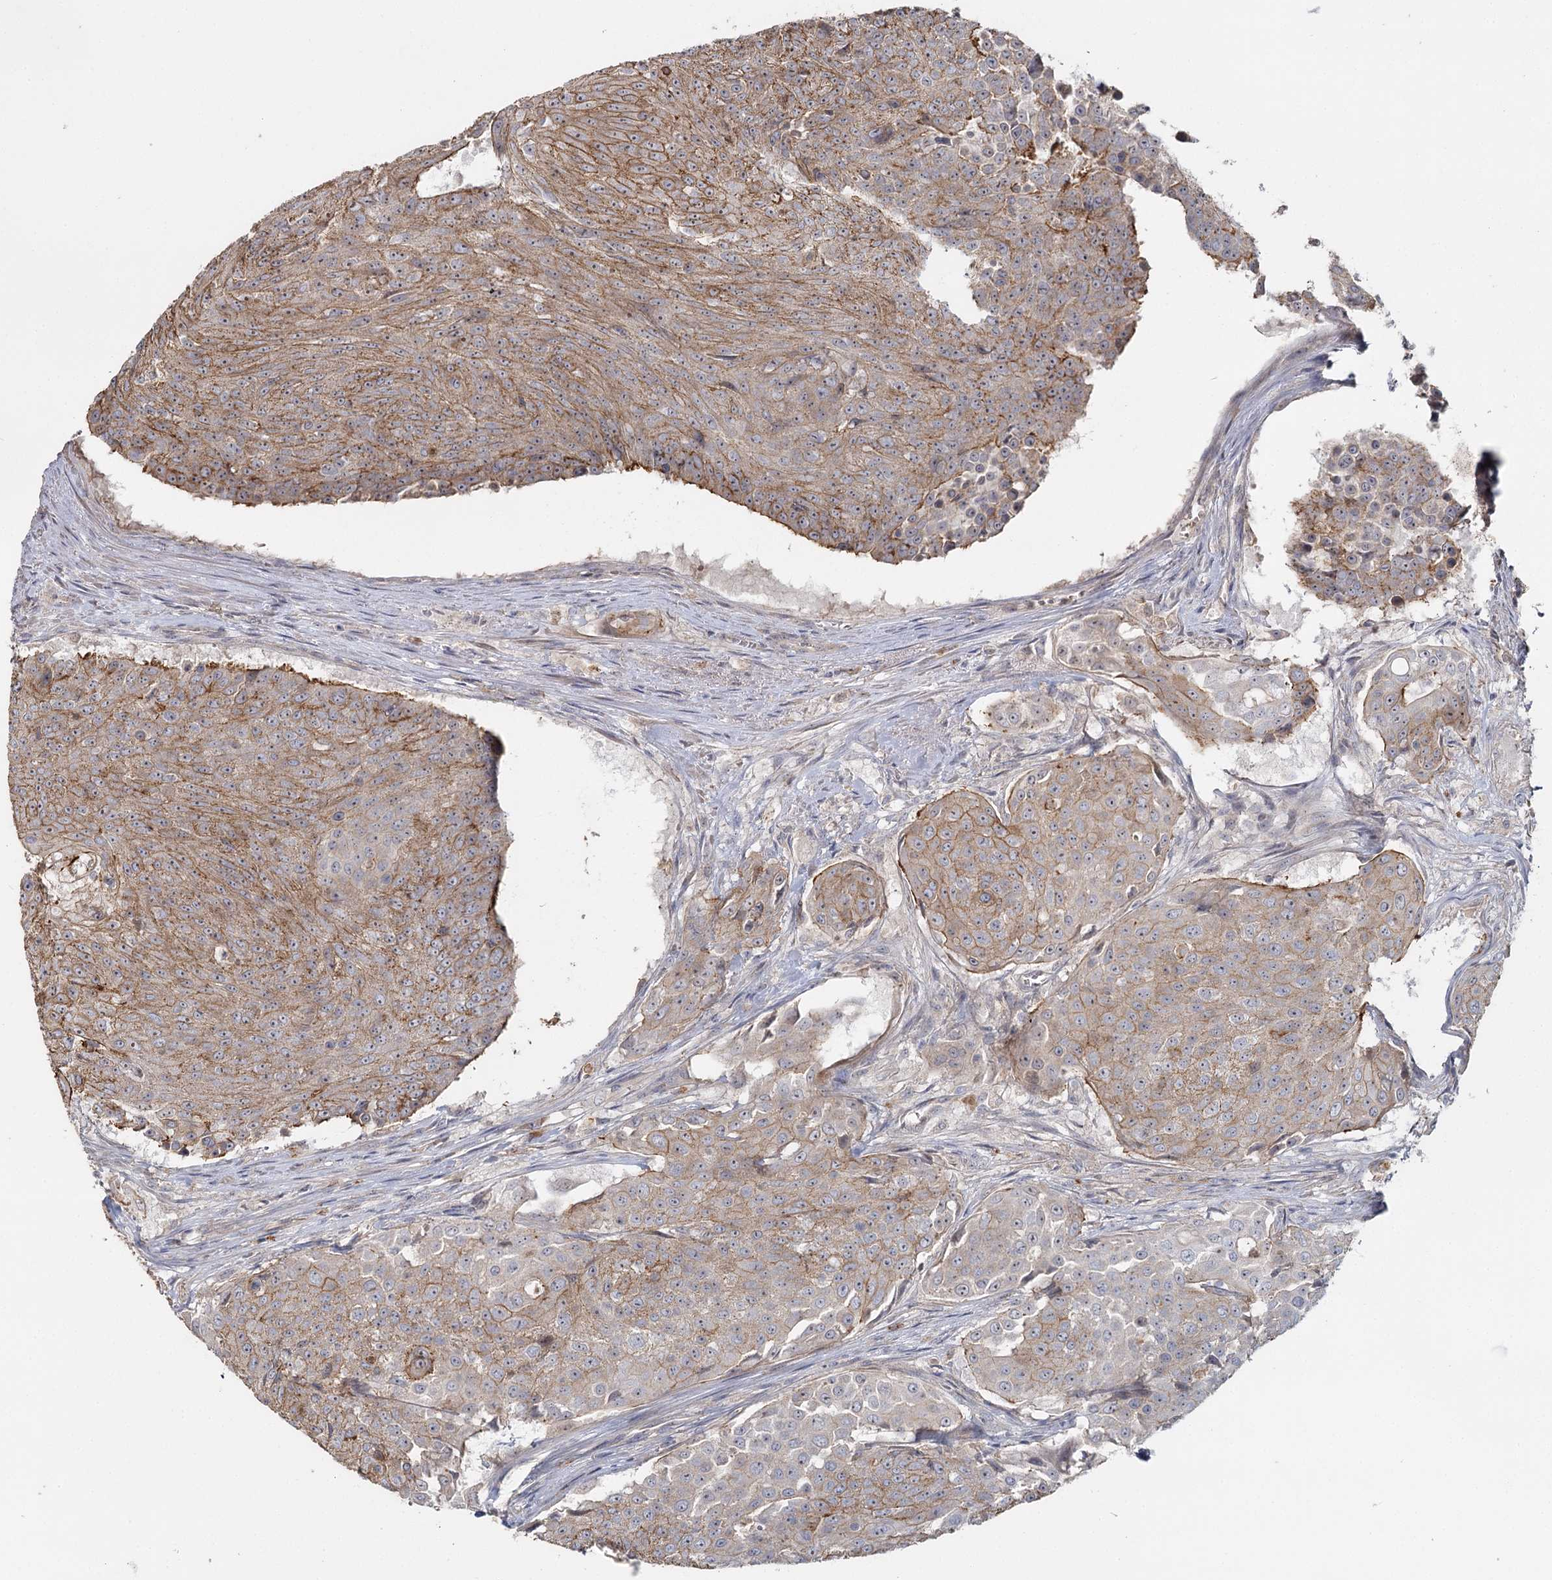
{"staining": {"intensity": "moderate", "quantity": ">75%", "location": "cytoplasmic/membranous"}, "tissue": "urothelial cancer", "cell_type": "Tumor cells", "image_type": "cancer", "snomed": [{"axis": "morphology", "description": "Urothelial carcinoma, High grade"}, {"axis": "topography", "description": "Urinary bladder"}], "caption": "Protein expression analysis of human urothelial carcinoma (high-grade) reveals moderate cytoplasmic/membranous positivity in about >75% of tumor cells.", "gene": "ANGPTL5", "patient": {"sex": "female", "age": 63}}